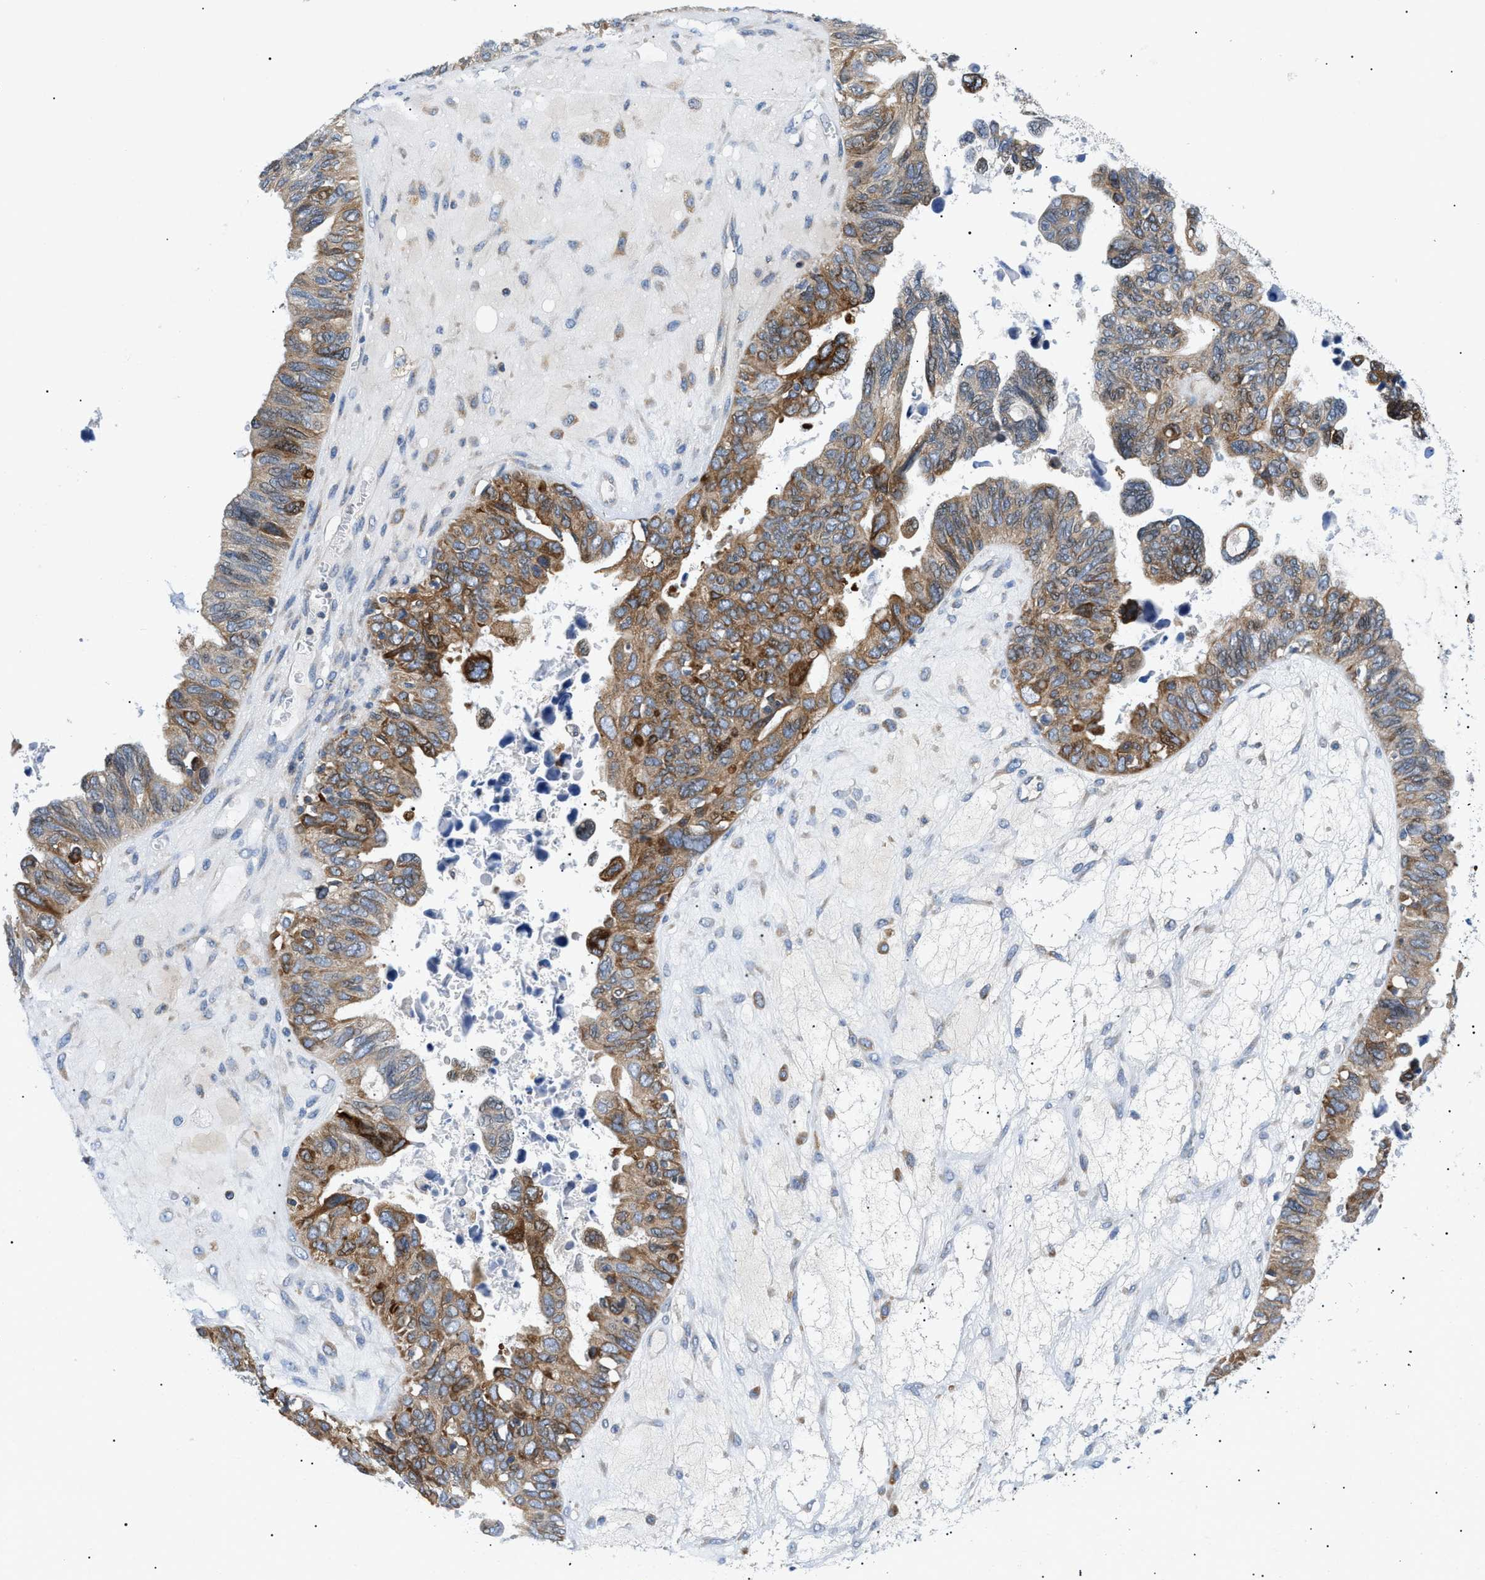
{"staining": {"intensity": "moderate", "quantity": ">75%", "location": "cytoplasmic/membranous"}, "tissue": "ovarian cancer", "cell_type": "Tumor cells", "image_type": "cancer", "snomed": [{"axis": "morphology", "description": "Cystadenocarcinoma, serous, NOS"}, {"axis": "topography", "description": "Ovary"}], "caption": "Immunohistochemistry (IHC) histopathology image of human ovarian cancer (serous cystadenocarcinoma) stained for a protein (brown), which reveals medium levels of moderate cytoplasmic/membranous staining in approximately >75% of tumor cells.", "gene": "DERL1", "patient": {"sex": "female", "age": 79}}